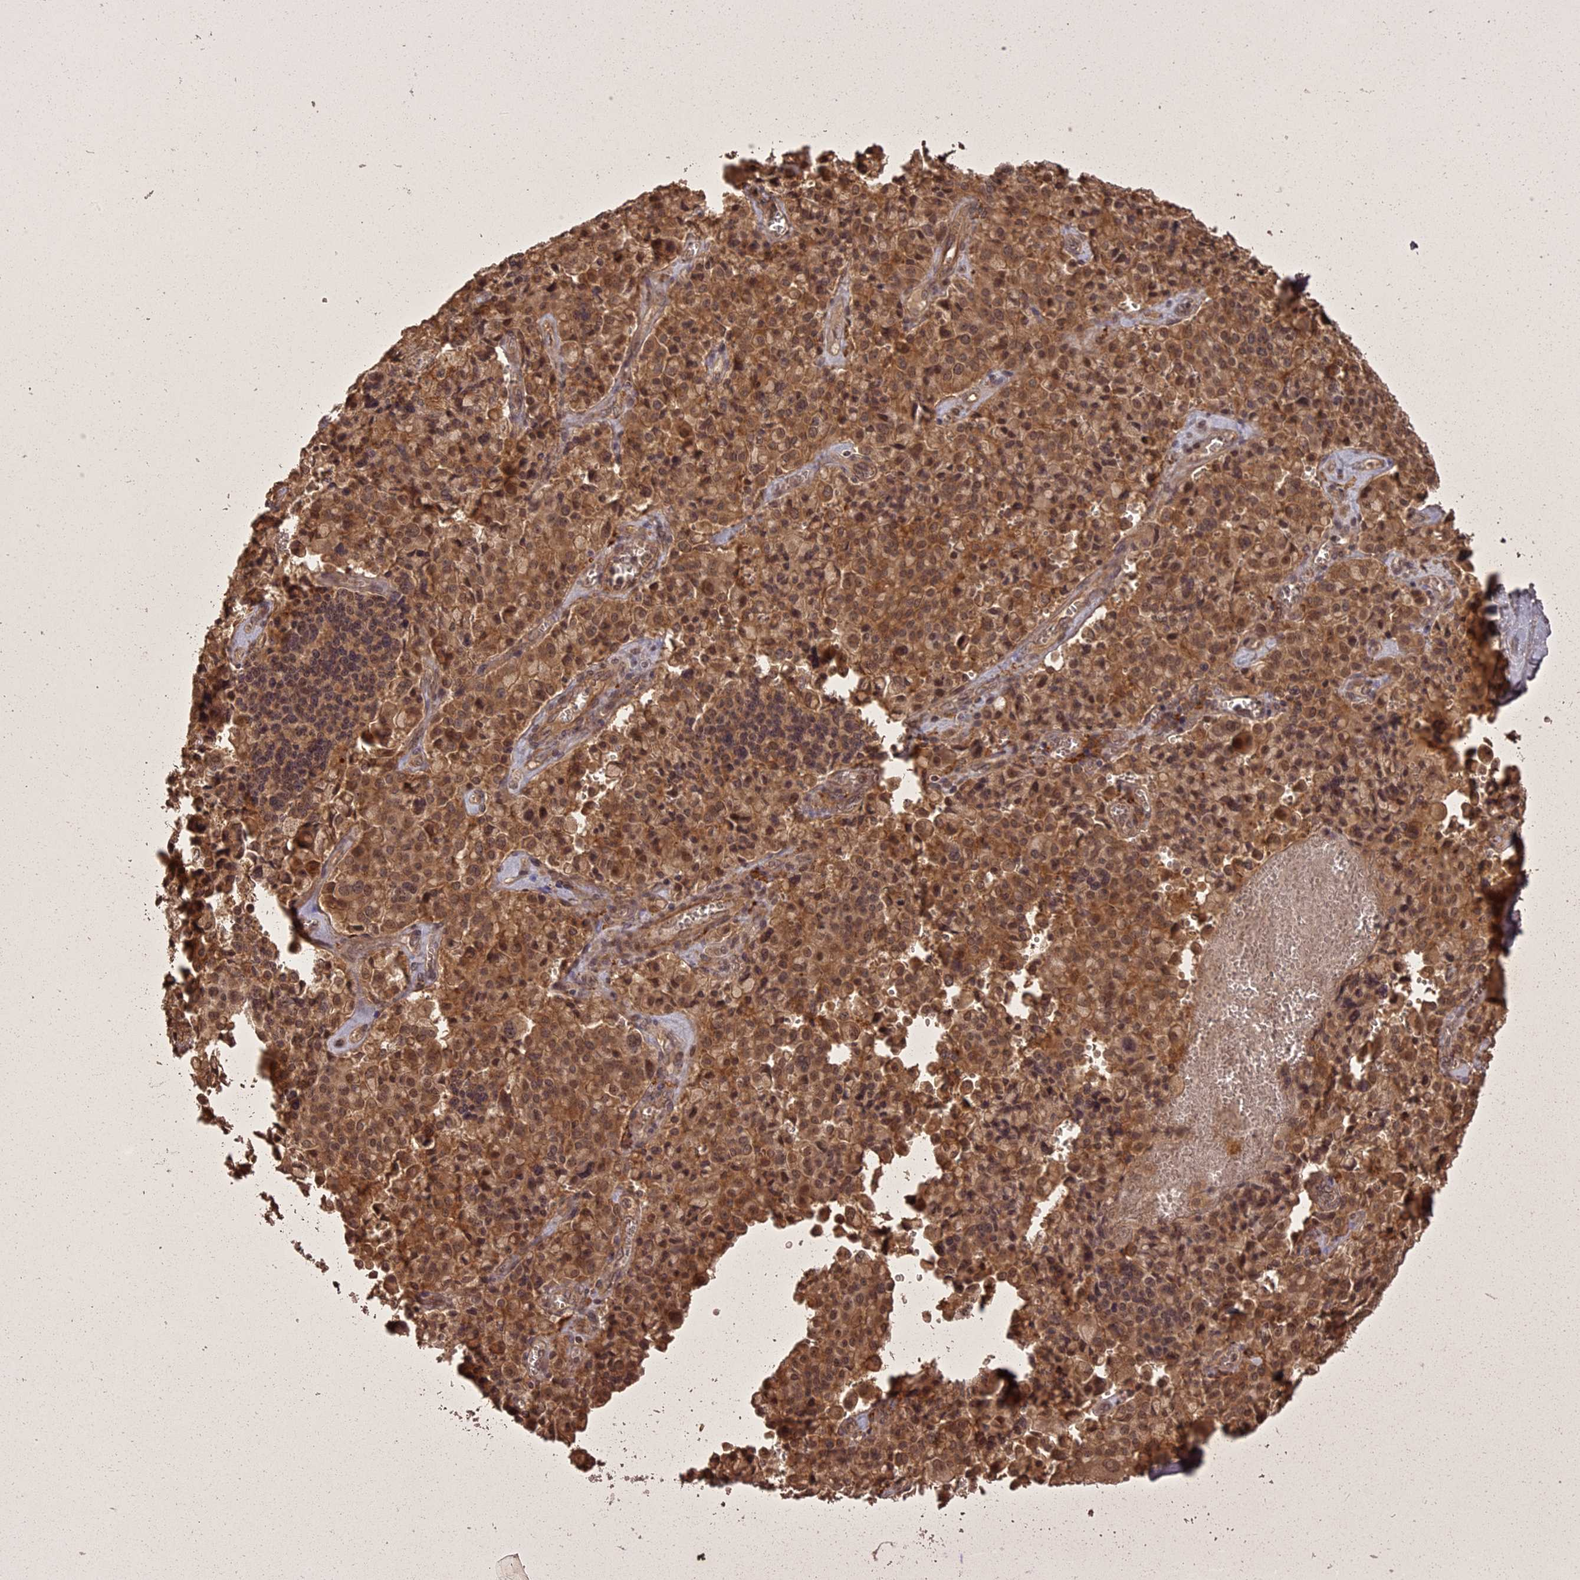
{"staining": {"intensity": "moderate", "quantity": ">75%", "location": "cytoplasmic/membranous,nuclear"}, "tissue": "pancreatic cancer", "cell_type": "Tumor cells", "image_type": "cancer", "snomed": [{"axis": "morphology", "description": "Adenocarcinoma, NOS"}, {"axis": "topography", "description": "Pancreas"}], "caption": "The immunohistochemical stain shows moderate cytoplasmic/membranous and nuclear staining in tumor cells of adenocarcinoma (pancreatic) tissue. The staining was performed using DAB to visualize the protein expression in brown, while the nuclei were stained in blue with hematoxylin (Magnification: 20x).", "gene": "ING5", "patient": {"sex": "male", "age": 65}}